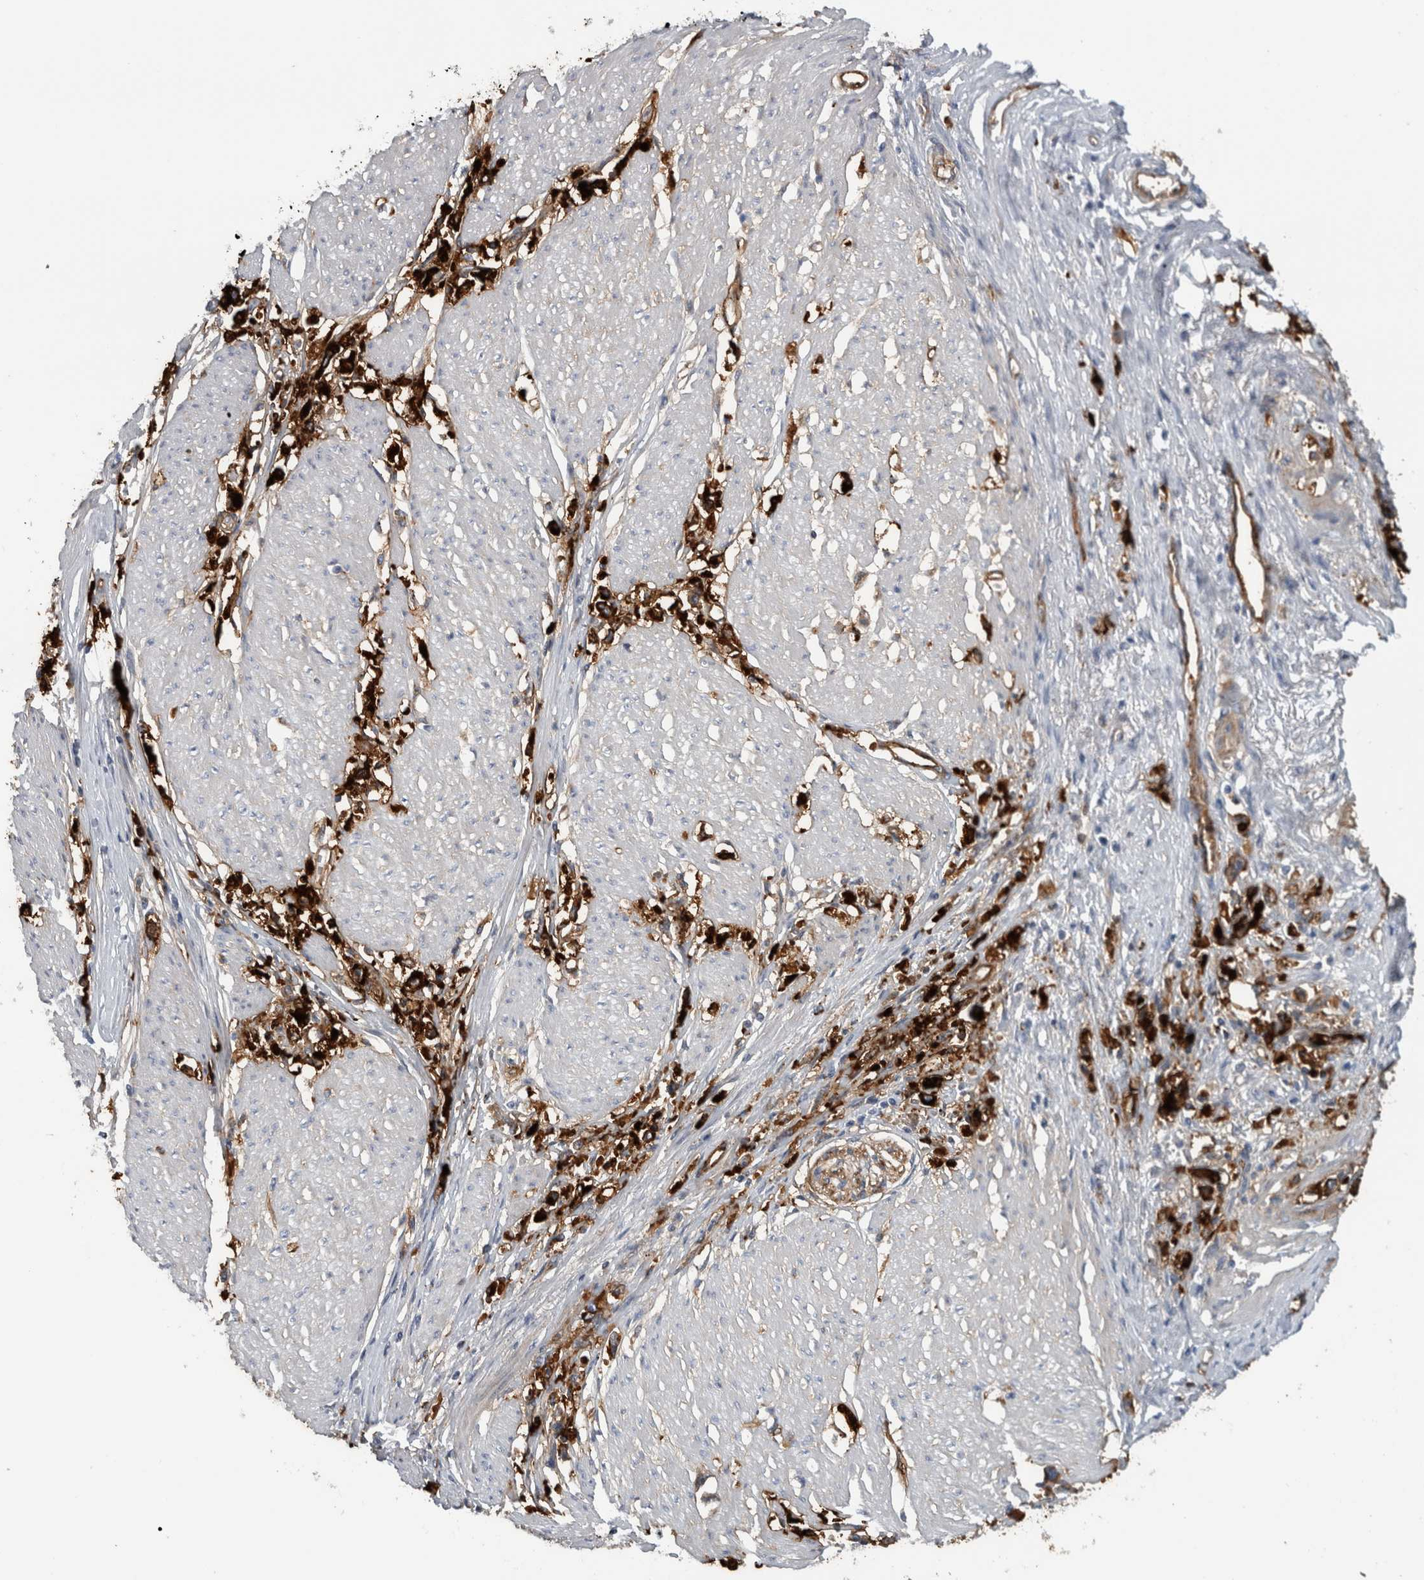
{"staining": {"intensity": "strong", "quantity": ">75%", "location": "cytoplasmic/membranous"}, "tissue": "stomach cancer", "cell_type": "Tumor cells", "image_type": "cancer", "snomed": [{"axis": "morphology", "description": "Adenocarcinoma, NOS"}, {"axis": "topography", "description": "Stomach"}], "caption": "Adenocarcinoma (stomach) stained with a protein marker displays strong staining in tumor cells.", "gene": "CD59", "patient": {"sex": "female", "age": 59}}